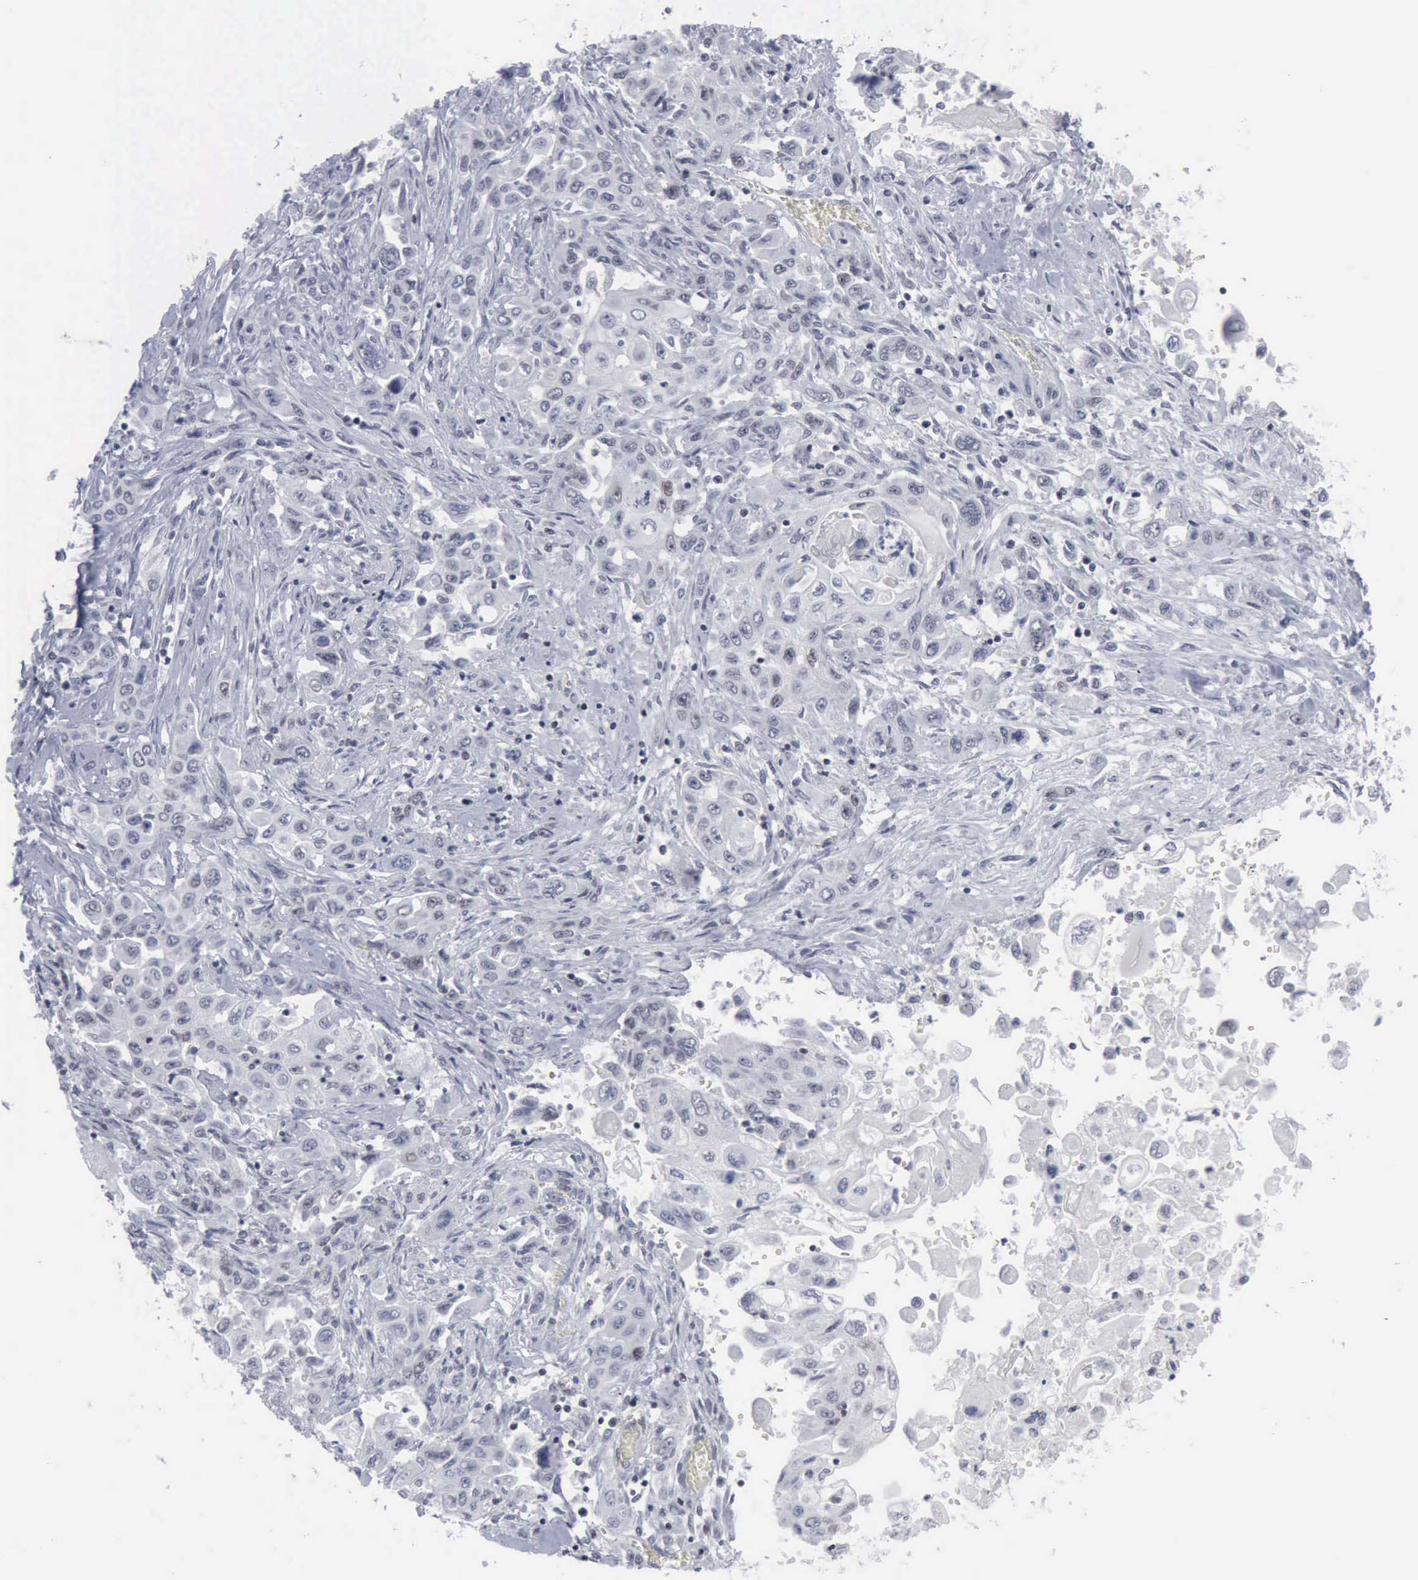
{"staining": {"intensity": "weak", "quantity": "<25%", "location": "nuclear"}, "tissue": "pancreatic cancer", "cell_type": "Tumor cells", "image_type": "cancer", "snomed": [{"axis": "morphology", "description": "Adenocarcinoma, NOS"}, {"axis": "topography", "description": "Pancreas"}], "caption": "Immunohistochemistry of human pancreatic cancer (adenocarcinoma) reveals no expression in tumor cells.", "gene": "XPA", "patient": {"sex": "male", "age": 70}}